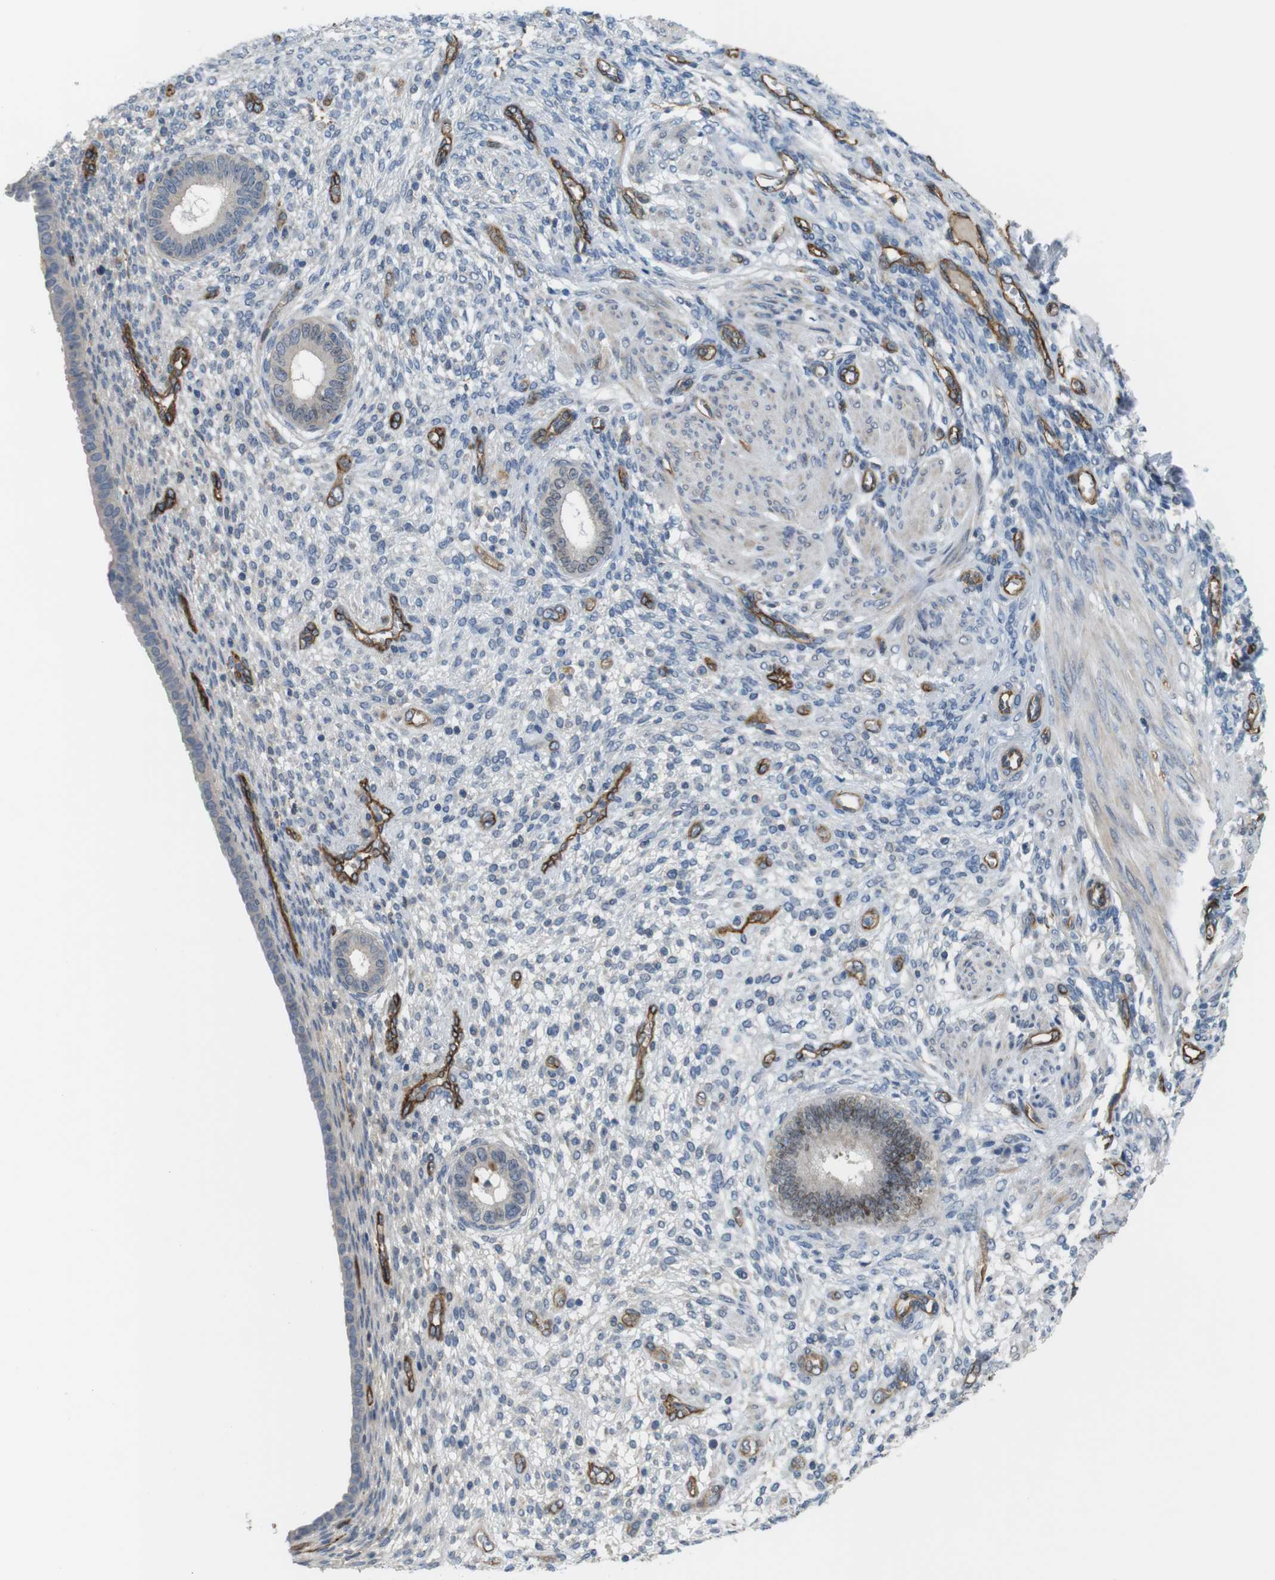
{"staining": {"intensity": "negative", "quantity": "none", "location": "none"}, "tissue": "endometrium", "cell_type": "Cells in endometrial stroma", "image_type": "normal", "snomed": [{"axis": "morphology", "description": "Normal tissue, NOS"}, {"axis": "topography", "description": "Endometrium"}], "caption": "Immunohistochemical staining of unremarkable human endometrium exhibits no significant positivity in cells in endometrial stroma. The staining was performed using DAB (3,3'-diaminobenzidine) to visualize the protein expression in brown, while the nuclei were stained in blue with hematoxylin (Magnification: 20x).", "gene": "BVES", "patient": {"sex": "female", "age": 72}}